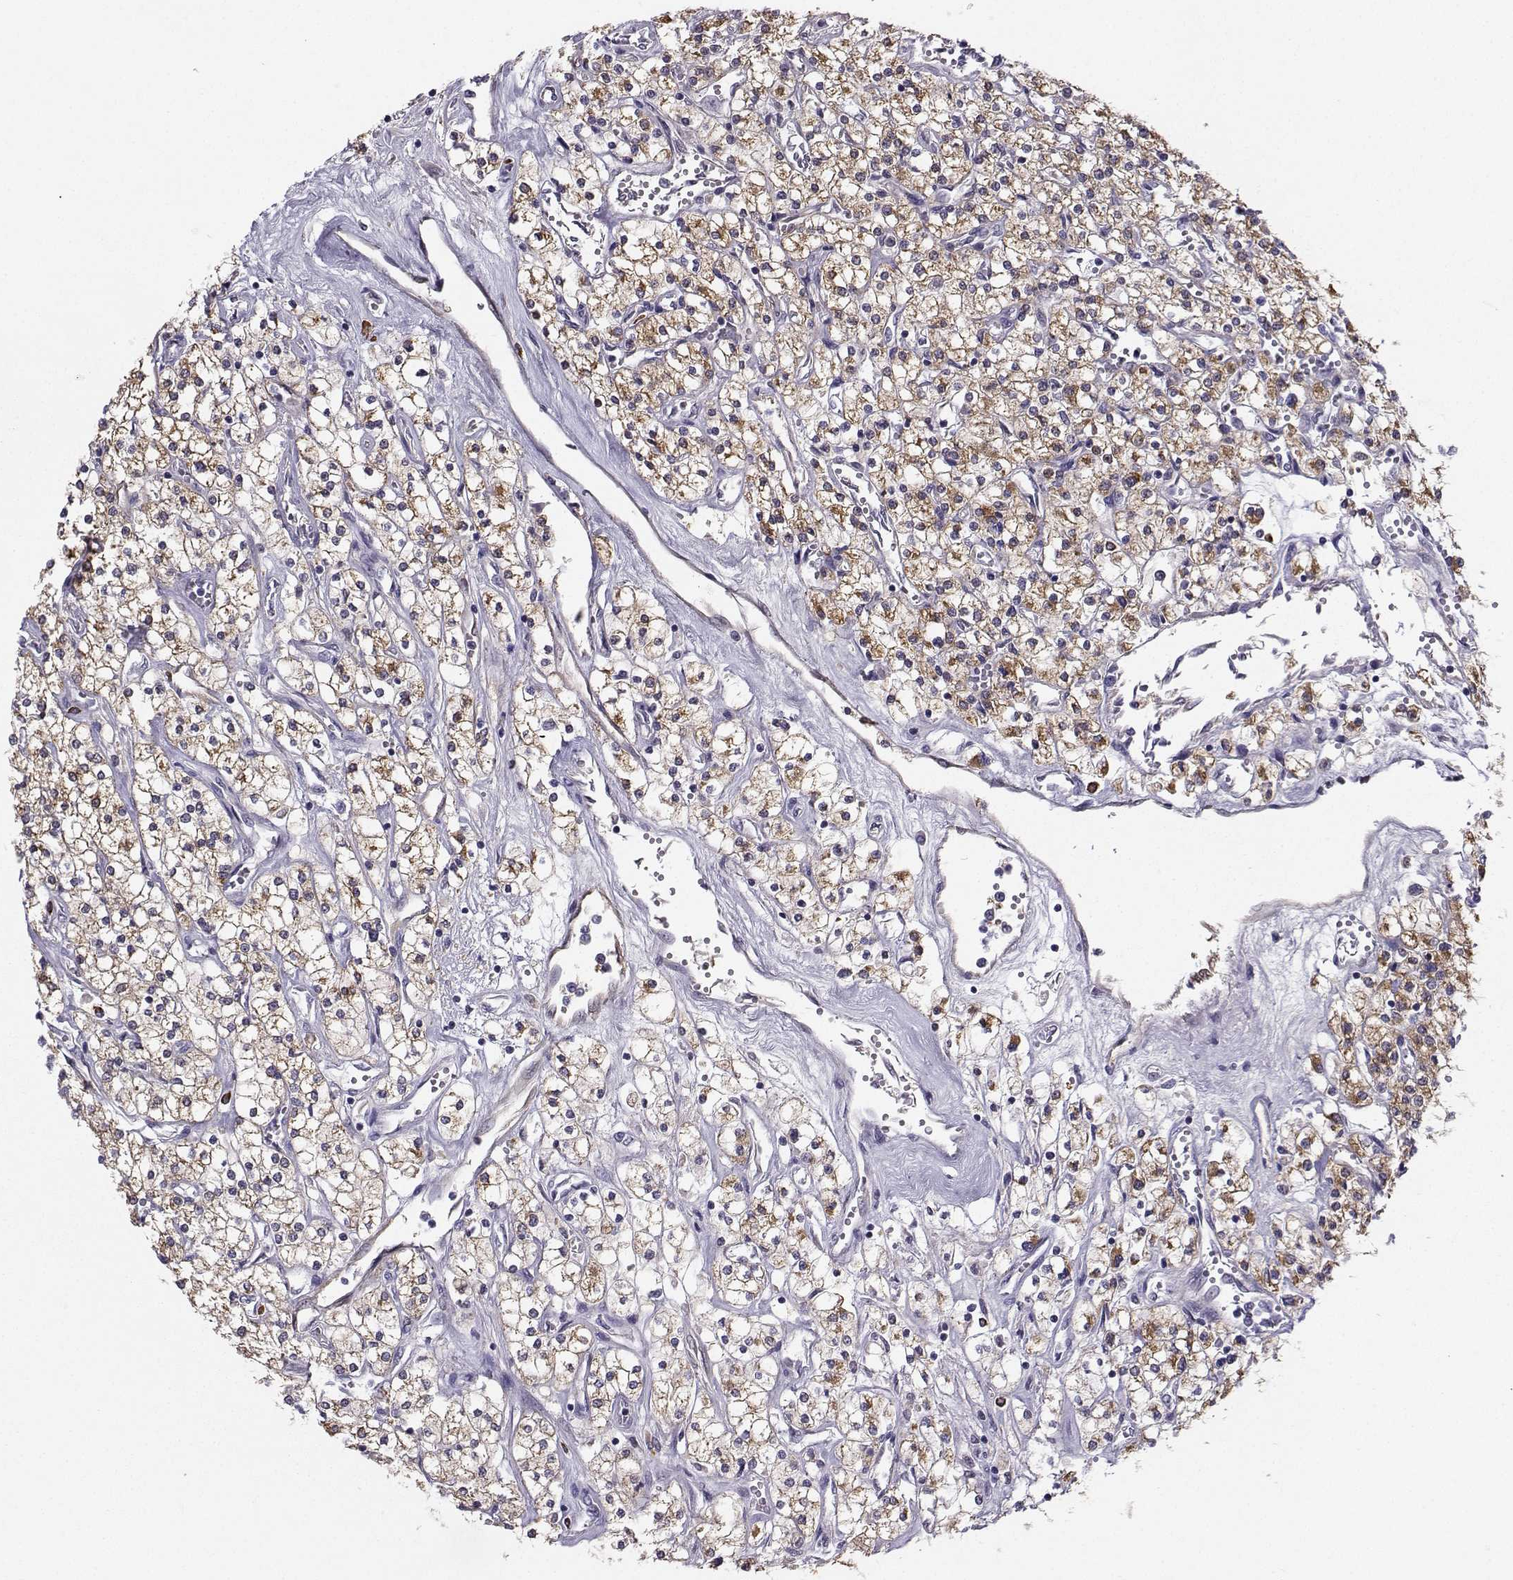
{"staining": {"intensity": "moderate", "quantity": ">75%", "location": "cytoplasmic/membranous"}, "tissue": "renal cancer", "cell_type": "Tumor cells", "image_type": "cancer", "snomed": [{"axis": "morphology", "description": "Adenocarcinoma, NOS"}, {"axis": "topography", "description": "Kidney"}], "caption": "Moderate cytoplasmic/membranous staining for a protein is appreciated in about >75% of tumor cells of adenocarcinoma (renal) using IHC.", "gene": "DCLK3", "patient": {"sex": "male", "age": 80}}